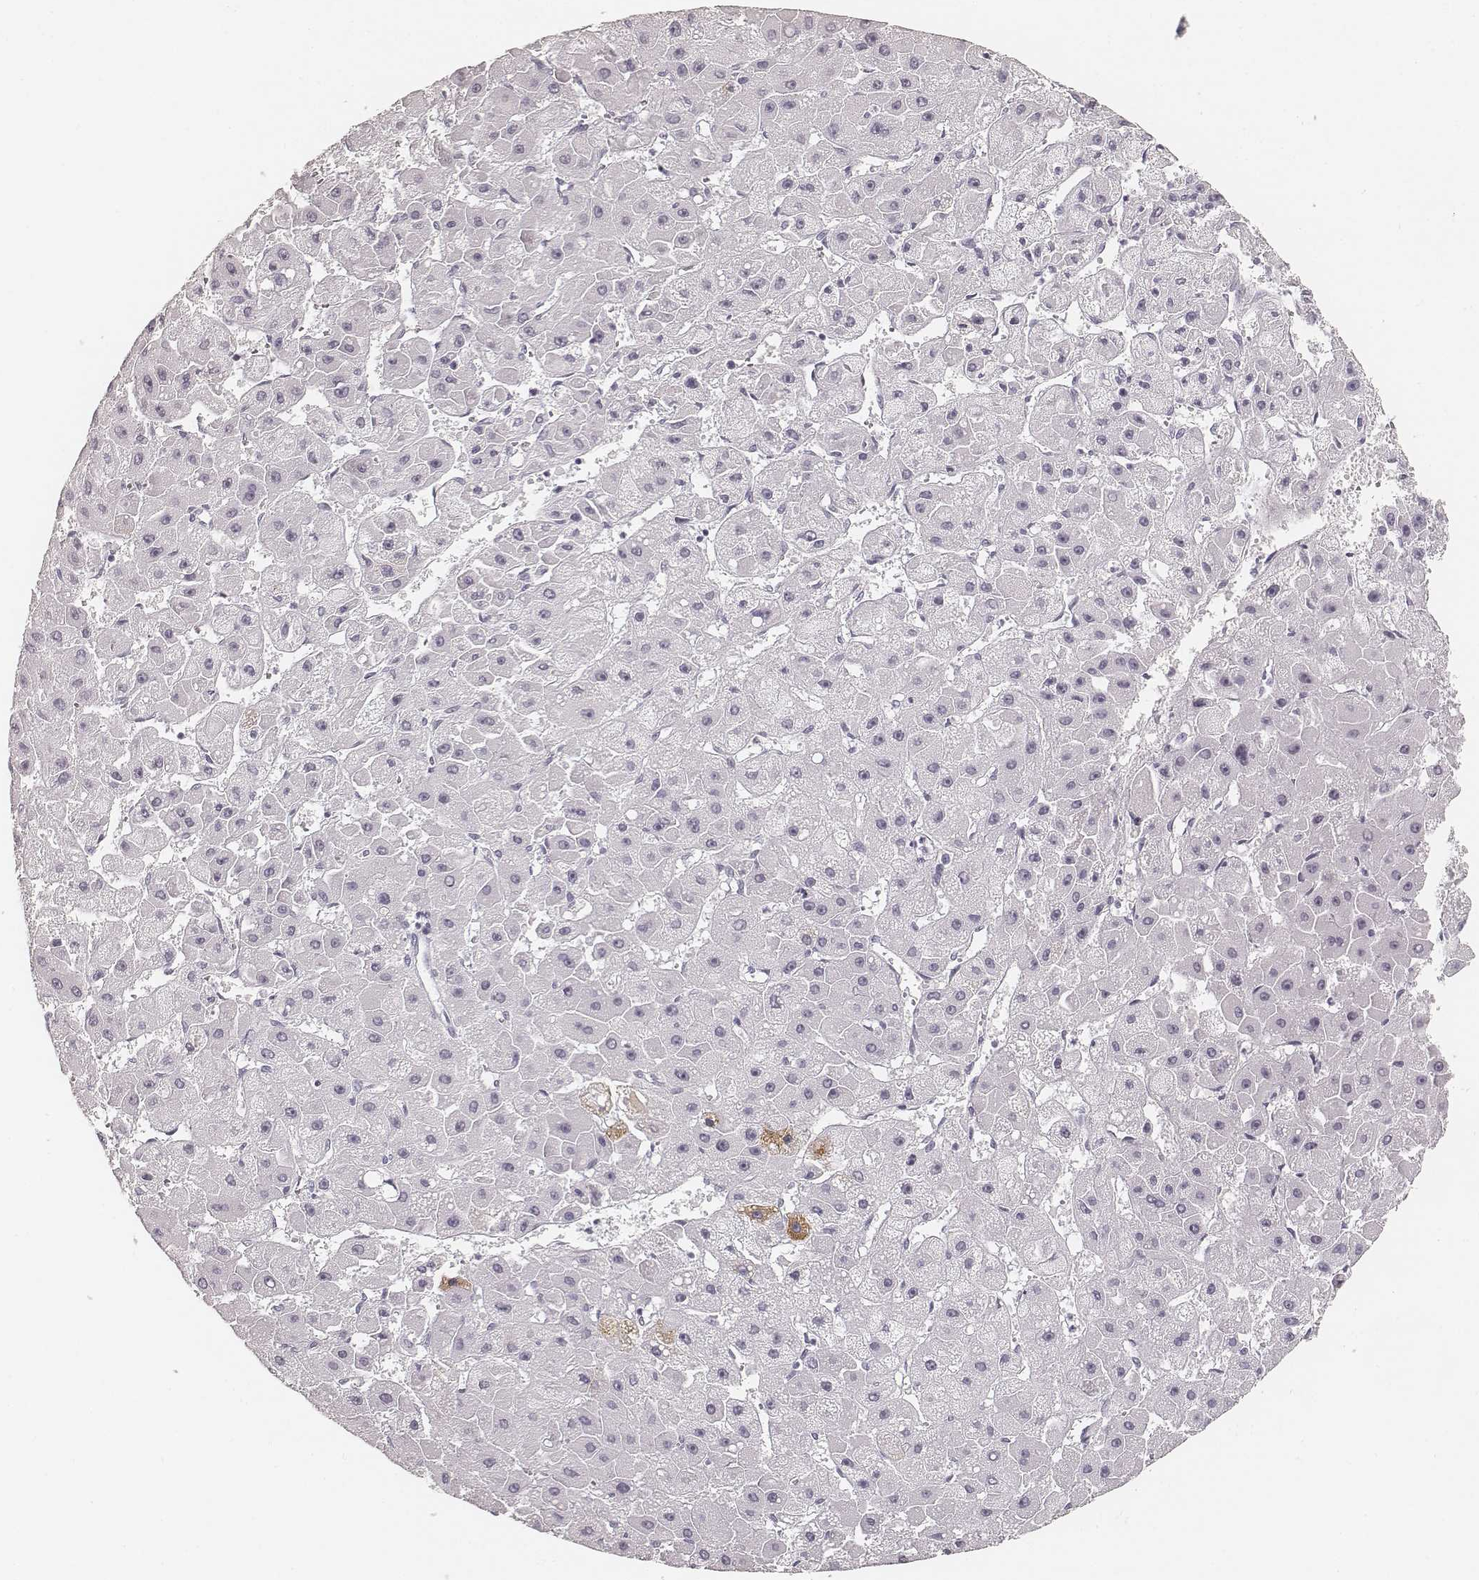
{"staining": {"intensity": "negative", "quantity": "none", "location": "none"}, "tissue": "liver cancer", "cell_type": "Tumor cells", "image_type": "cancer", "snomed": [{"axis": "morphology", "description": "Carcinoma, Hepatocellular, NOS"}, {"axis": "topography", "description": "Liver"}], "caption": "Hepatocellular carcinoma (liver) stained for a protein using immunohistochemistry shows no expression tumor cells.", "gene": "HNF4G", "patient": {"sex": "female", "age": 25}}